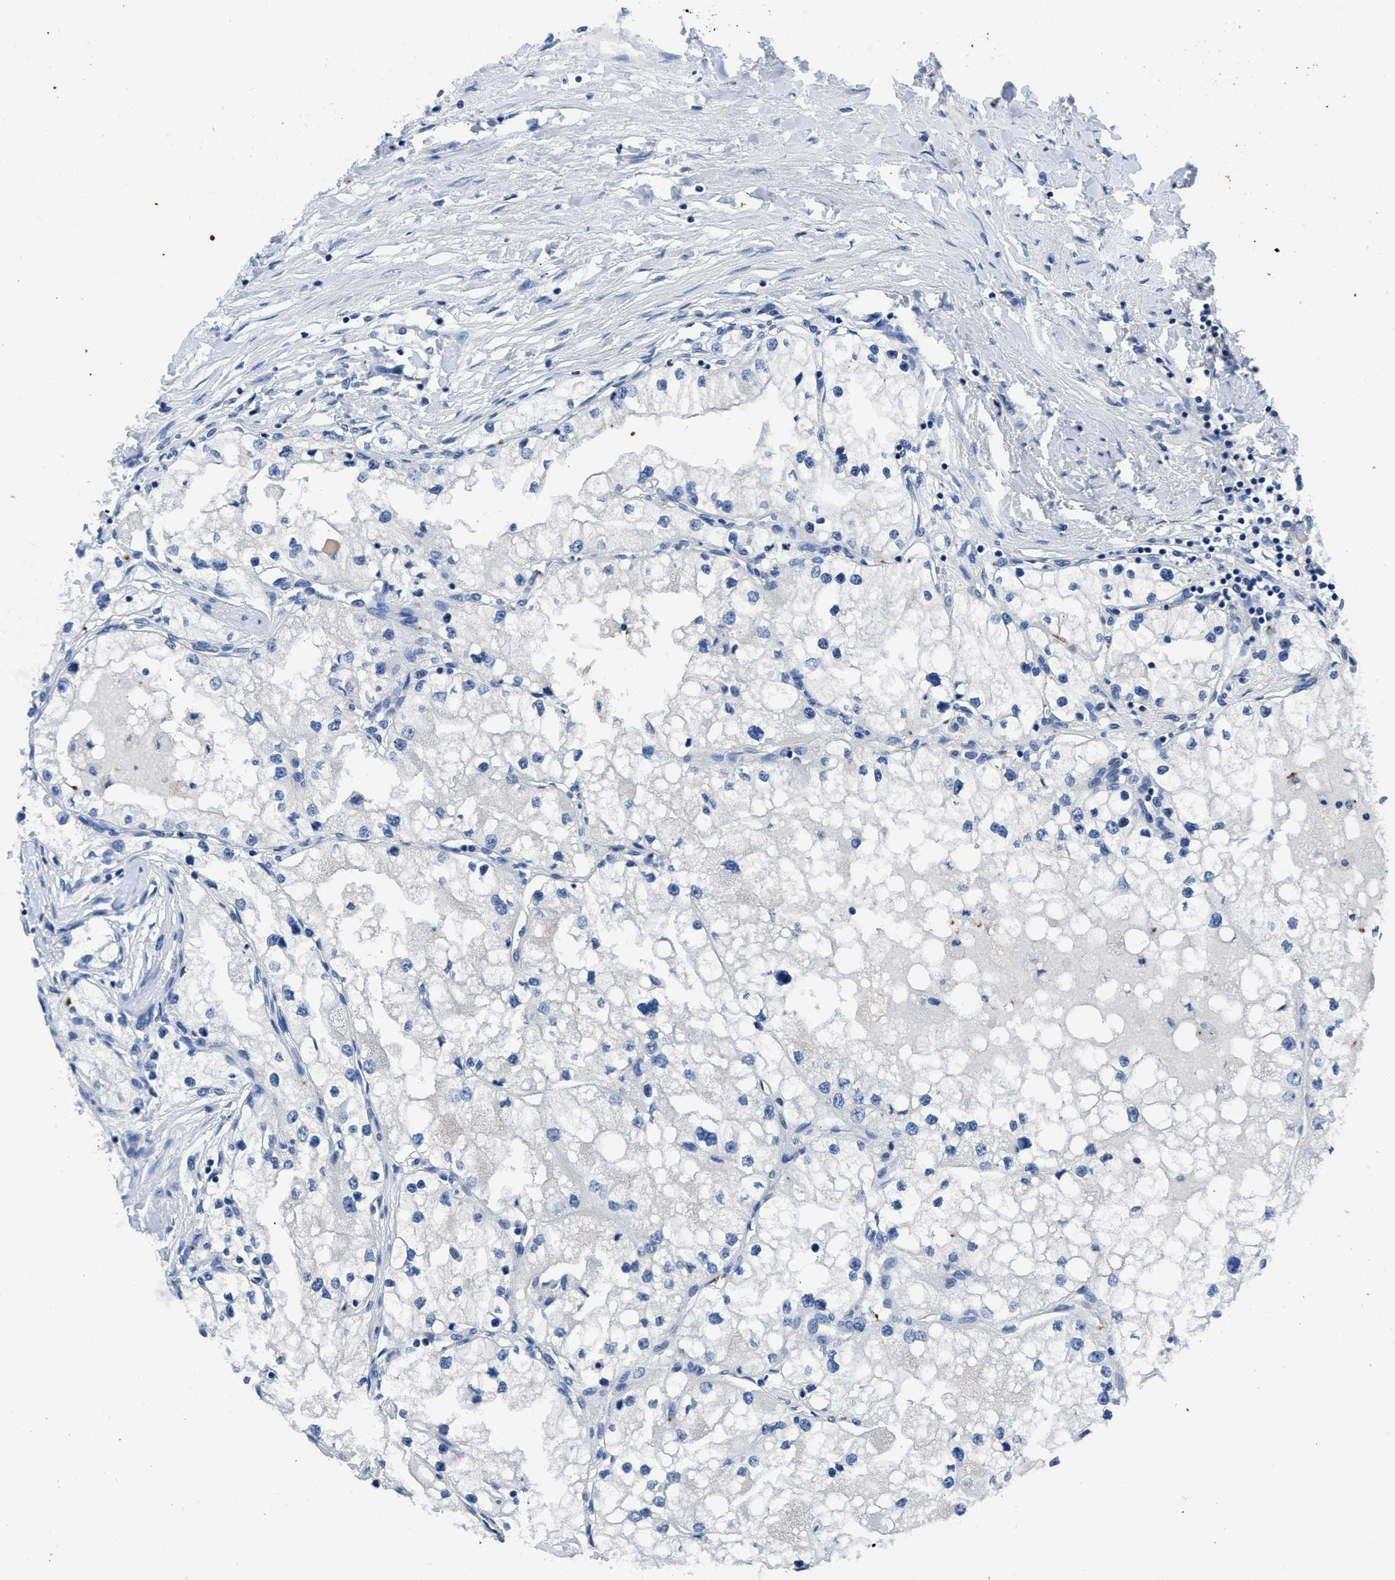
{"staining": {"intensity": "negative", "quantity": "none", "location": "none"}, "tissue": "renal cancer", "cell_type": "Tumor cells", "image_type": "cancer", "snomed": [{"axis": "morphology", "description": "Adenocarcinoma, NOS"}, {"axis": "topography", "description": "Kidney"}], "caption": "Immunohistochemistry (IHC) photomicrograph of renal adenocarcinoma stained for a protein (brown), which demonstrates no positivity in tumor cells. (Immunohistochemistry, brightfield microscopy, high magnification).", "gene": "ITGA2B", "patient": {"sex": "male", "age": 68}}